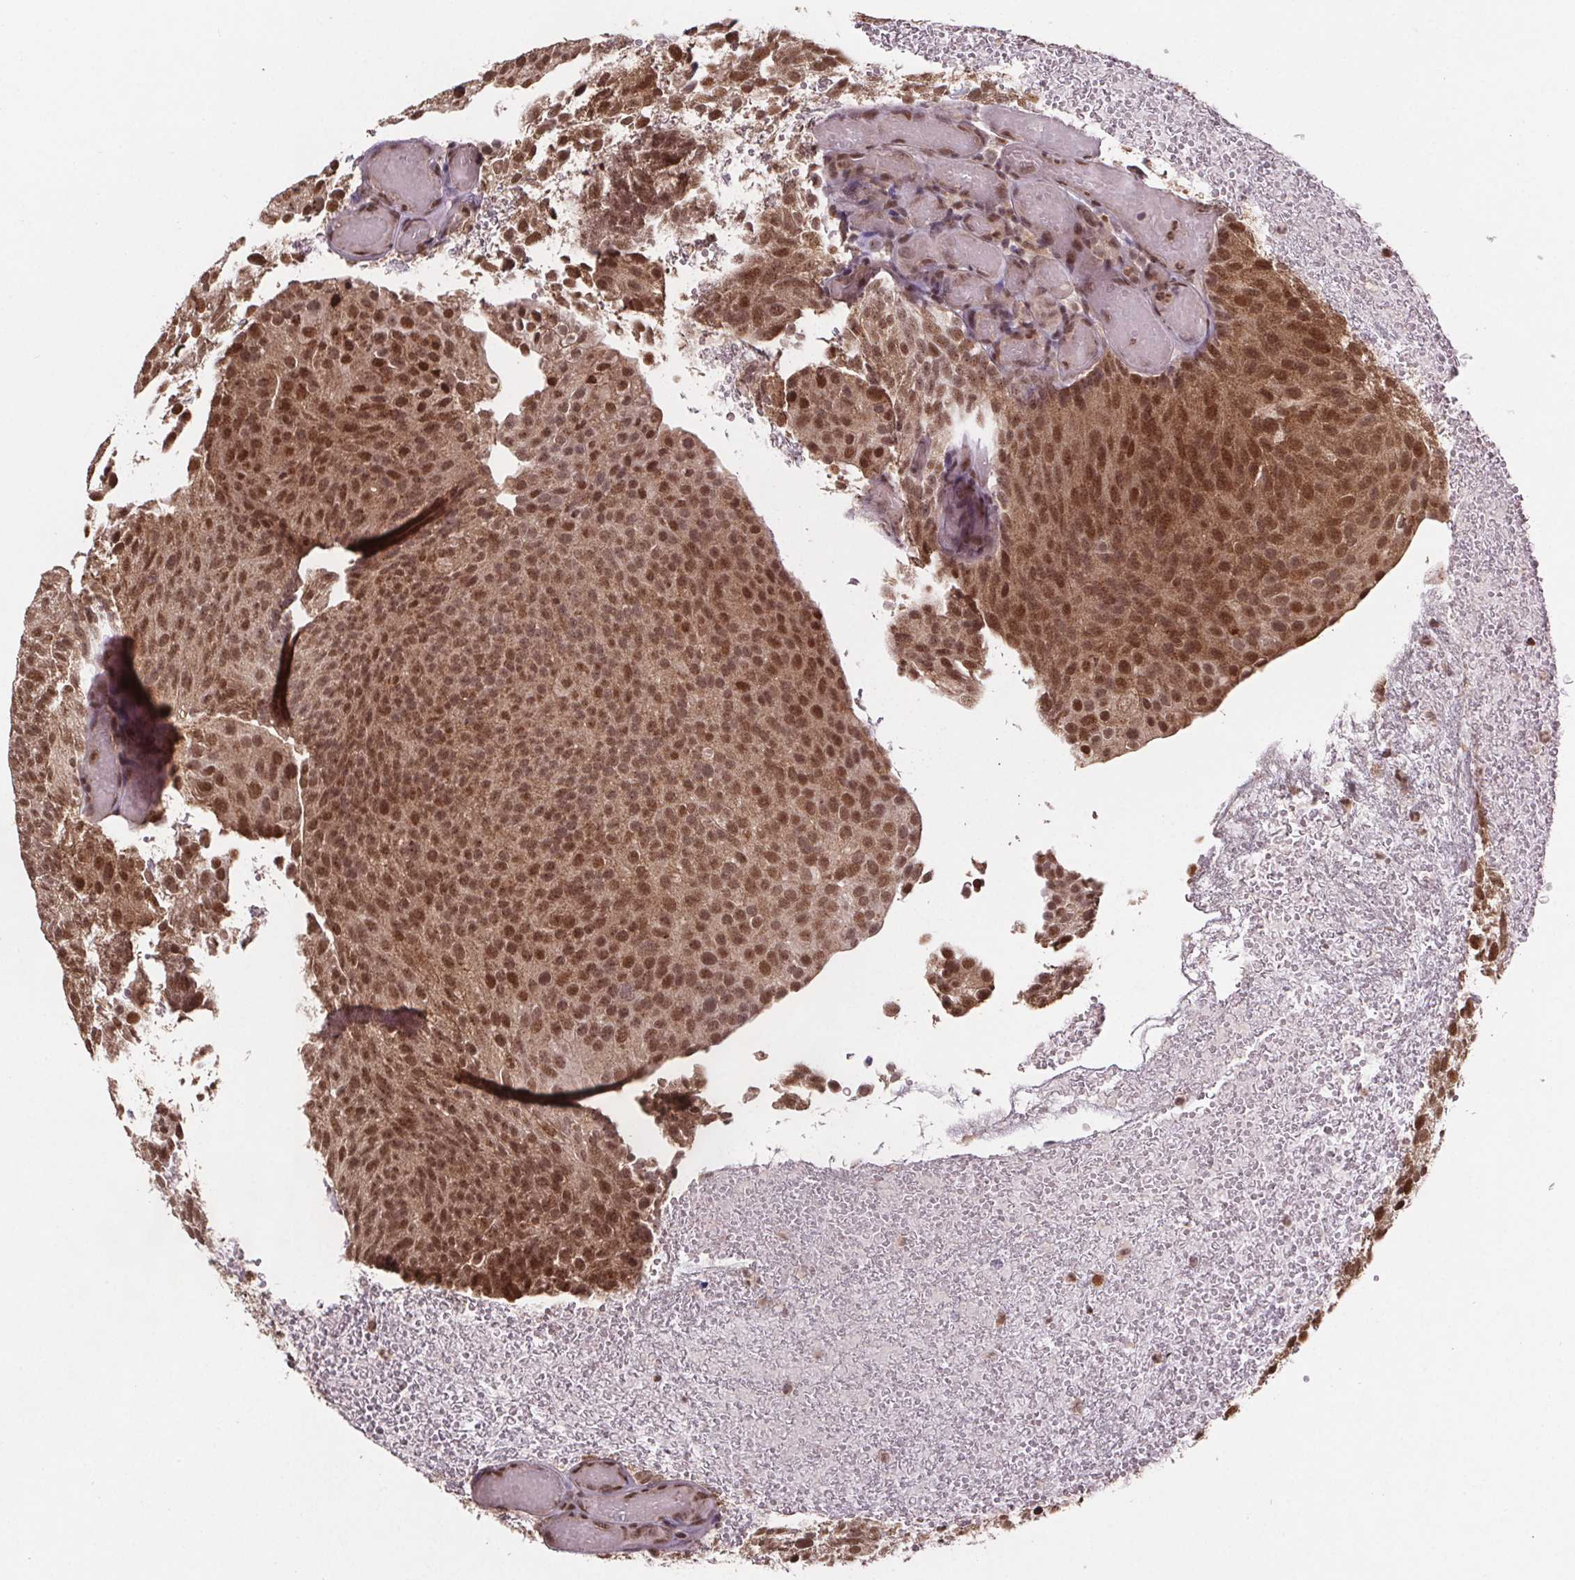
{"staining": {"intensity": "moderate", "quantity": ">75%", "location": "nuclear"}, "tissue": "urothelial cancer", "cell_type": "Tumor cells", "image_type": "cancer", "snomed": [{"axis": "morphology", "description": "Urothelial carcinoma, Low grade"}, {"axis": "topography", "description": "Urinary bladder"}], "caption": "Immunohistochemical staining of urothelial cancer displays moderate nuclear protein positivity in approximately >75% of tumor cells.", "gene": "JARID2", "patient": {"sex": "male", "age": 78}}